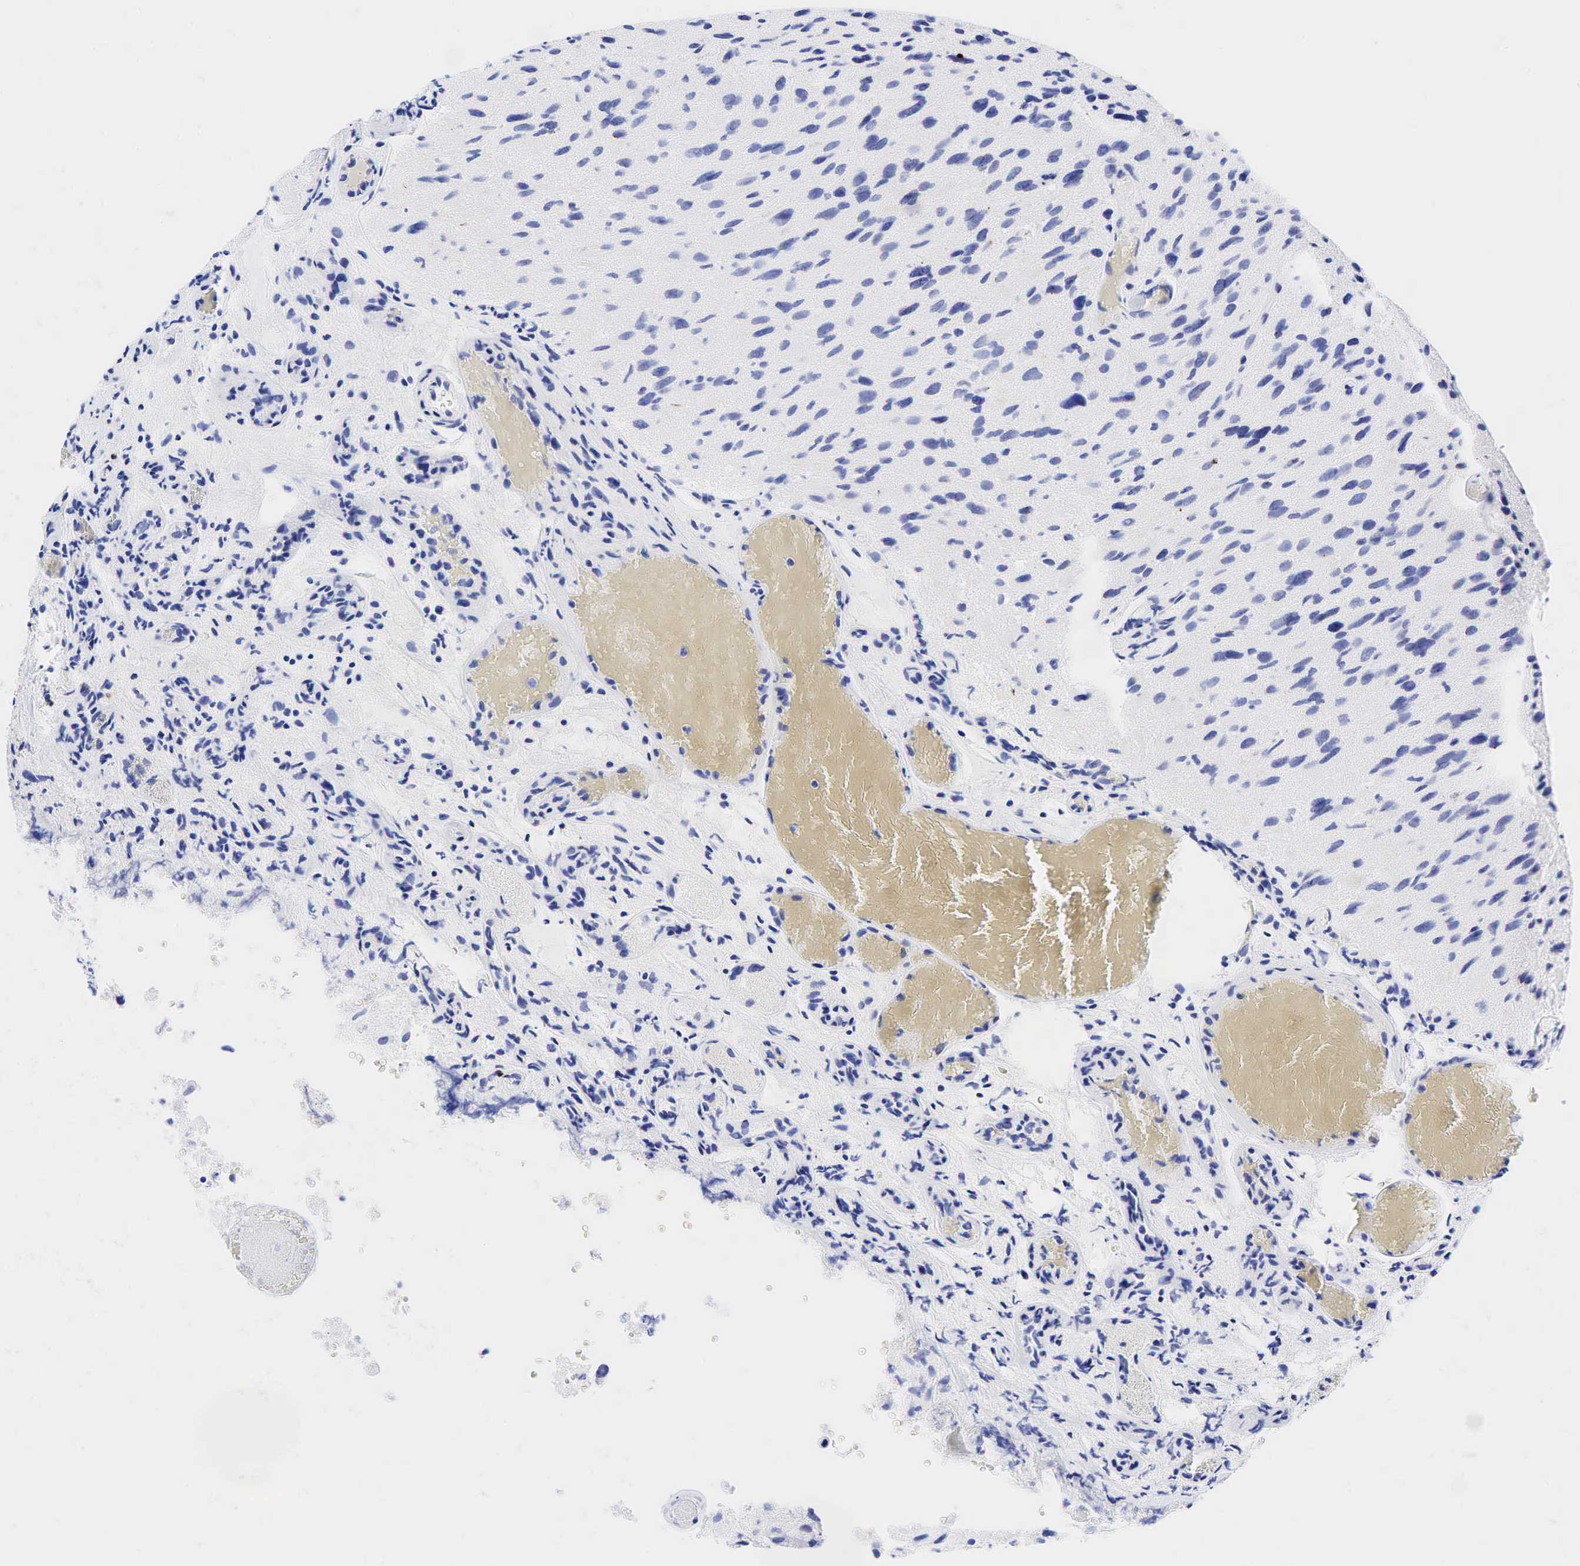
{"staining": {"intensity": "negative", "quantity": "none", "location": "none"}, "tissue": "glioma", "cell_type": "Tumor cells", "image_type": "cancer", "snomed": [{"axis": "morphology", "description": "Glioma, malignant, High grade"}, {"axis": "topography", "description": "Brain"}], "caption": "A histopathology image of glioma stained for a protein shows no brown staining in tumor cells.", "gene": "CD79A", "patient": {"sex": "male", "age": 69}}